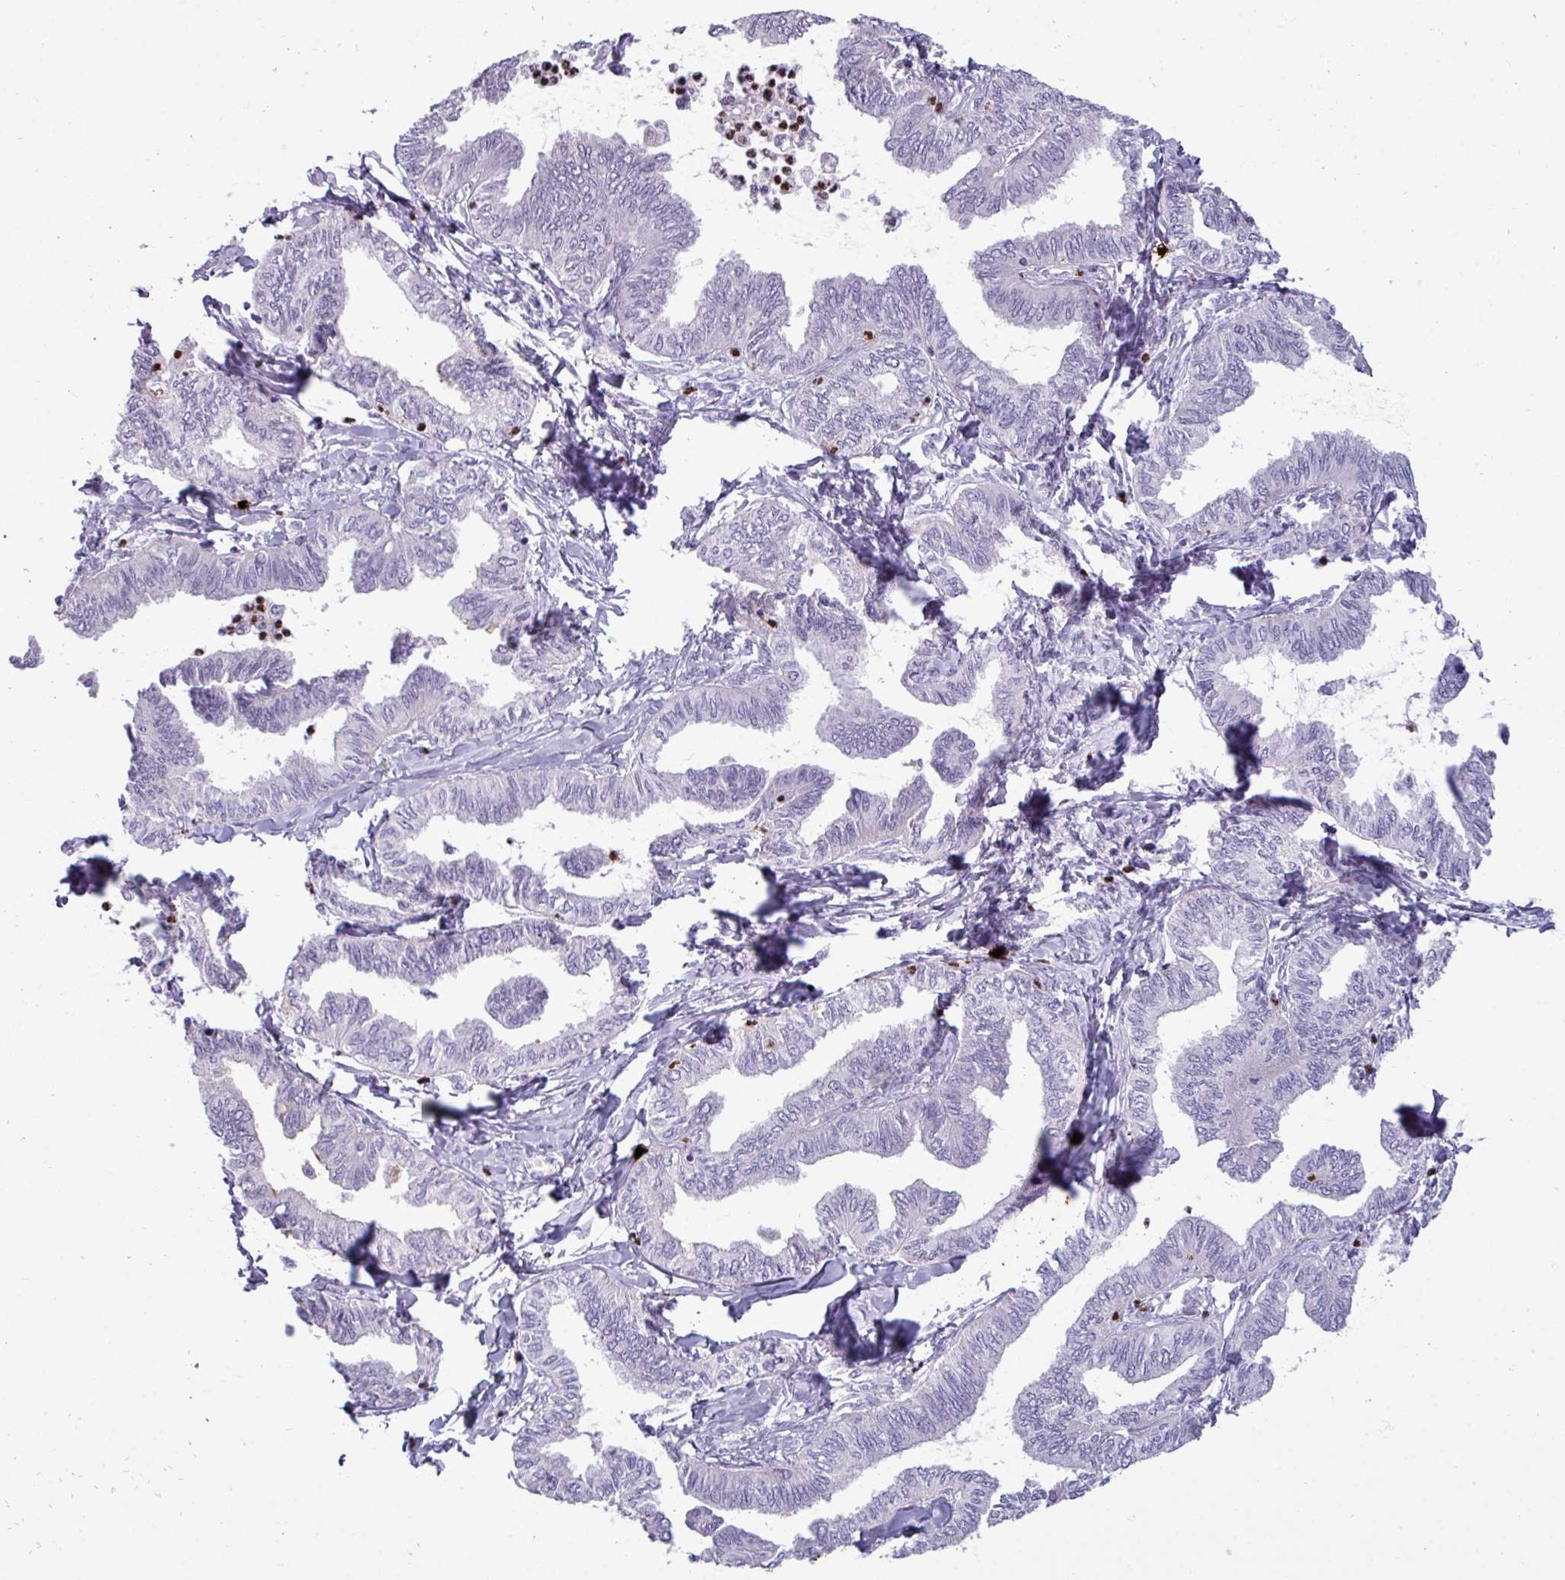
{"staining": {"intensity": "negative", "quantity": "none", "location": "none"}, "tissue": "ovarian cancer", "cell_type": "Tumor cells", "image_type": "cancer", "snomed": [{"axis": "morphology", "description": "Carcinoma, endometroid"}, {"axis": "topography", "description": "Ovary"}], "caption": "Immunohistochemistry (IHC) of human ovarian endometroid carcinoma displays no expression in tumor cells. (Brightfield microscopy of DAB (3,3'-diaminobenzidine) immunohistochemistry (IHC) at high magnification).", "gene": "TRIM39", "patient": {"sex": "female", "age": 70}}